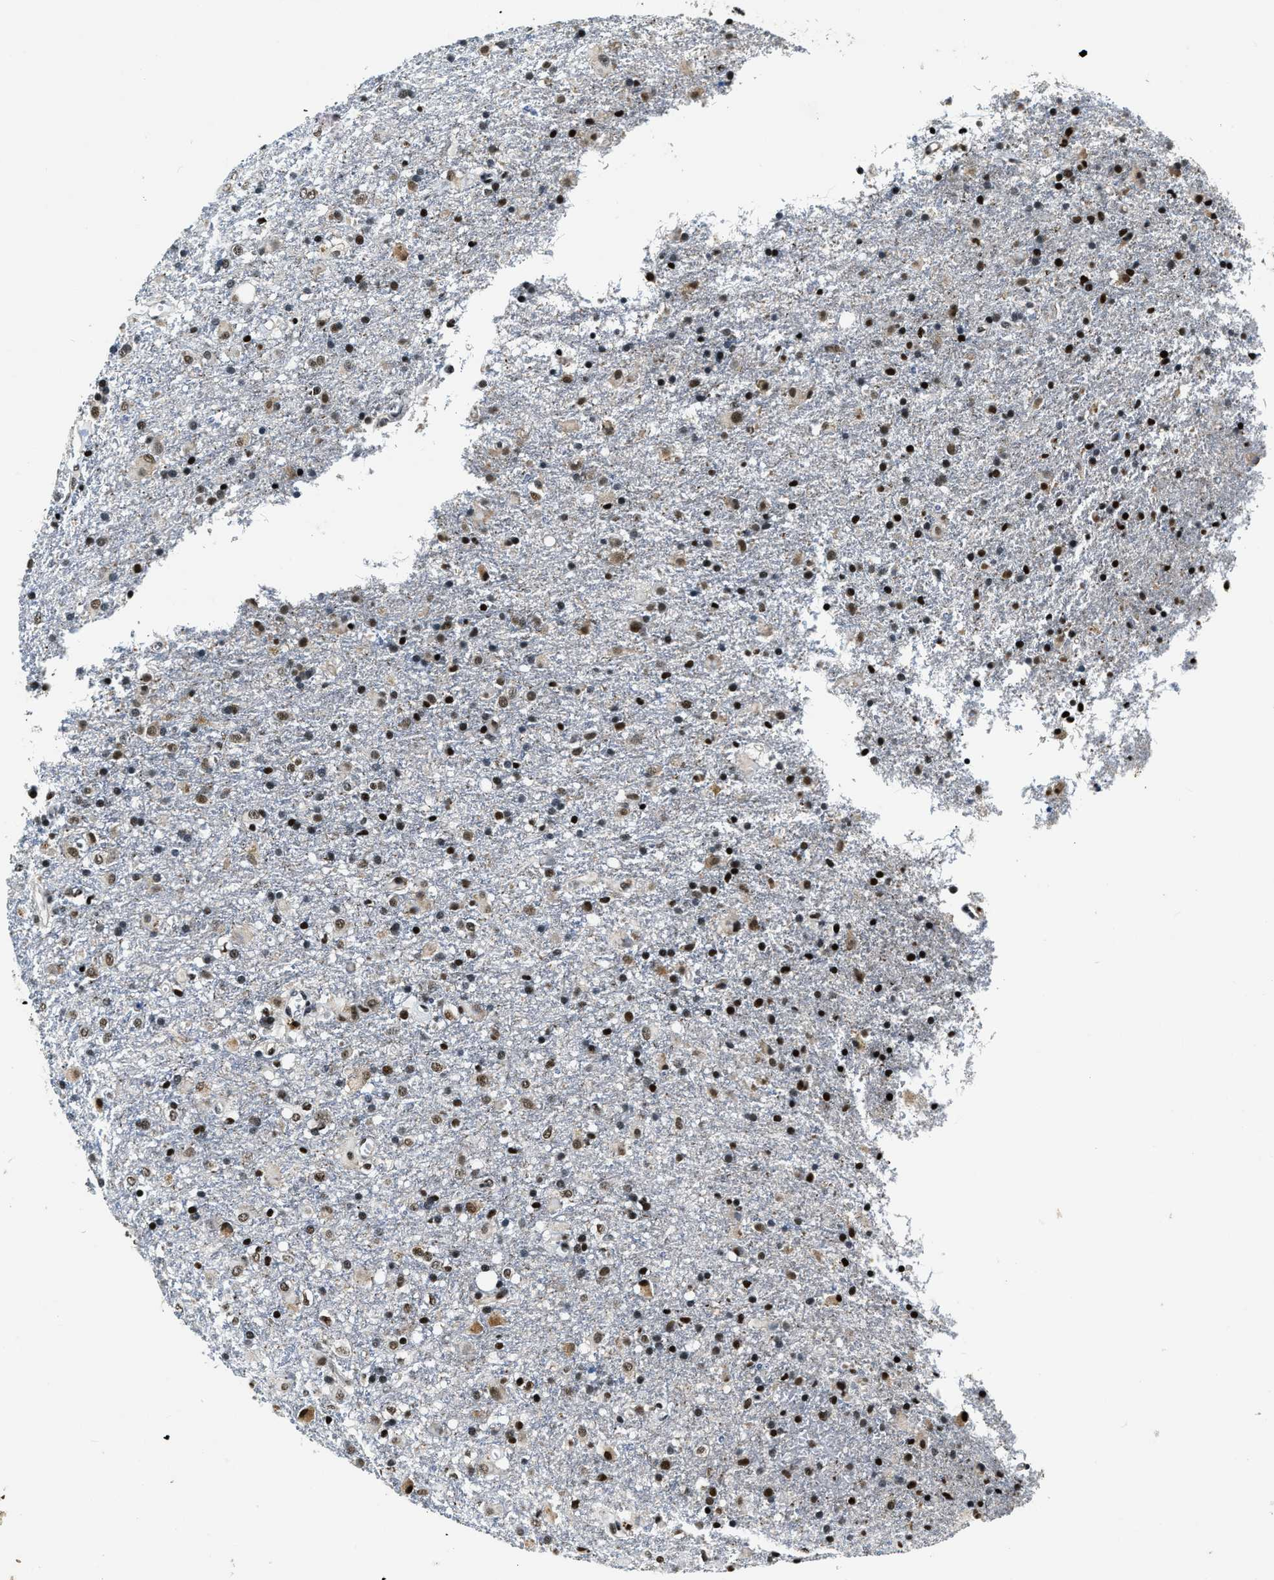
{"staining": {"intensity": "weak", "quantity": "25%-75%", "location": "nuclear"}, "tissue": "glioma", "cell_type": "Tumor cells", "image_type": "cancer", "snomed": [{"axis": "morphology", "description": "Glioma, malignant, Low grade"}, {"axis": "topography", "description": "Brain"}], "caption": "Protein expression analysis of human glioma reveals weak nuclear expression in about 25%-75% of tumor cells. (Brightfield microscopy of DAB IHC at high magnification).", "gene": "CCNE1", "patient": {"sex": "male", "age": 65}}